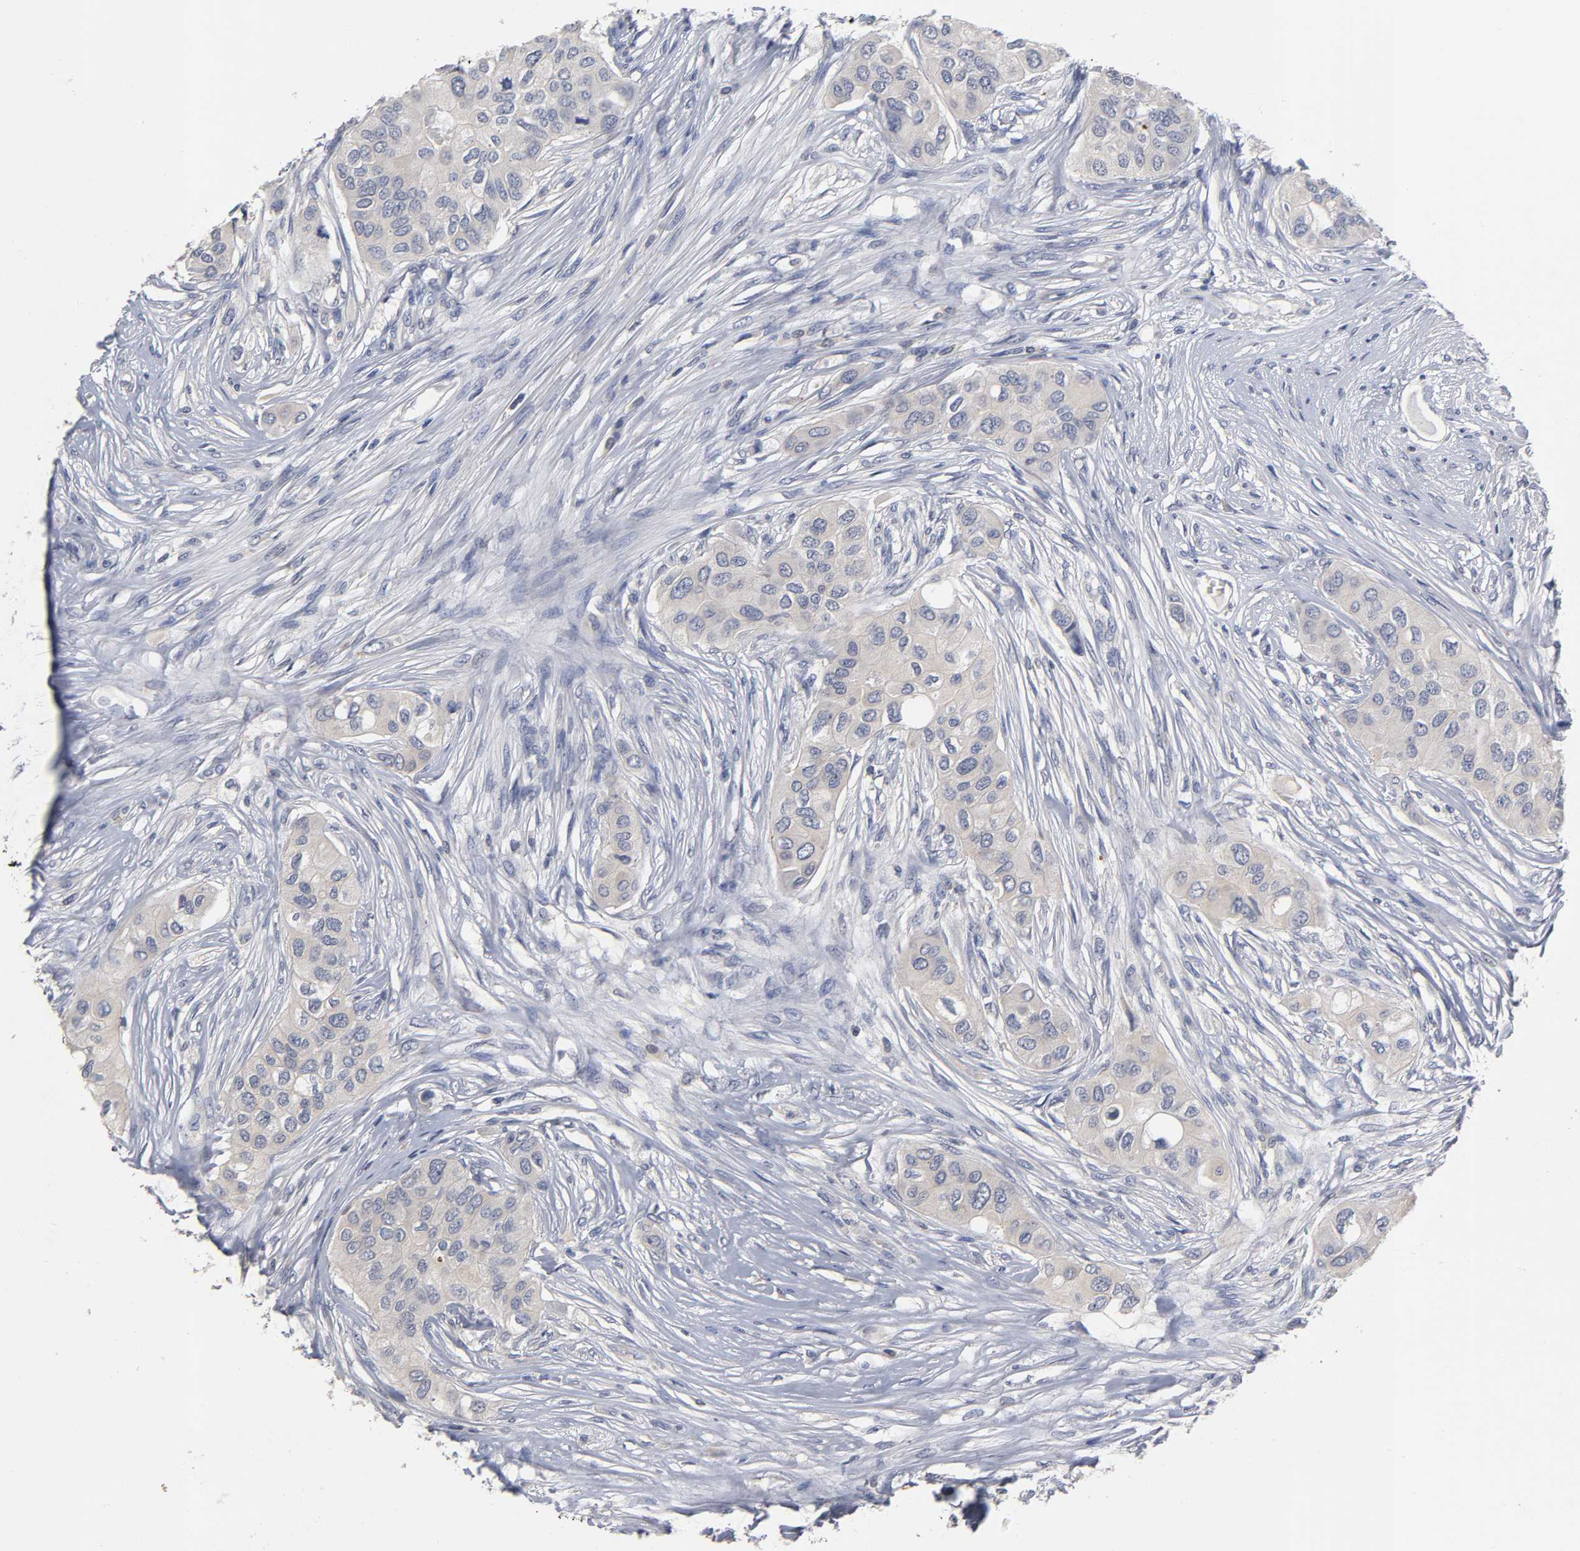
{"staining": {"intensity": "negative", "quantity": "none", "location": "none"}, "tissue": "breast cancer", "cell_type": "Tumor cells", "image_type": "cancer", "snomed": [{"axis": "morphology", "description": "Normal tissue, NOS"}, {"axis": "morphology", "description": "Duct carcinoma"}, {"axis": "topography", "description": "Breast"}], "caption": "Immunohistochemistry (IHC) histopathology image of neoplastic tissue: breast cancer stained with DAB exhibits no significant protein positivity in tumor cells. The staining was performed using DAB (3,3'-diaminobenzidine) to visualize the protein expression in brown, while the nuclei were stained in blue with hematoxylin (Magnification: 20x).", "gene": "OVOL1", "patient": {"sex": "female", "age": 49}}